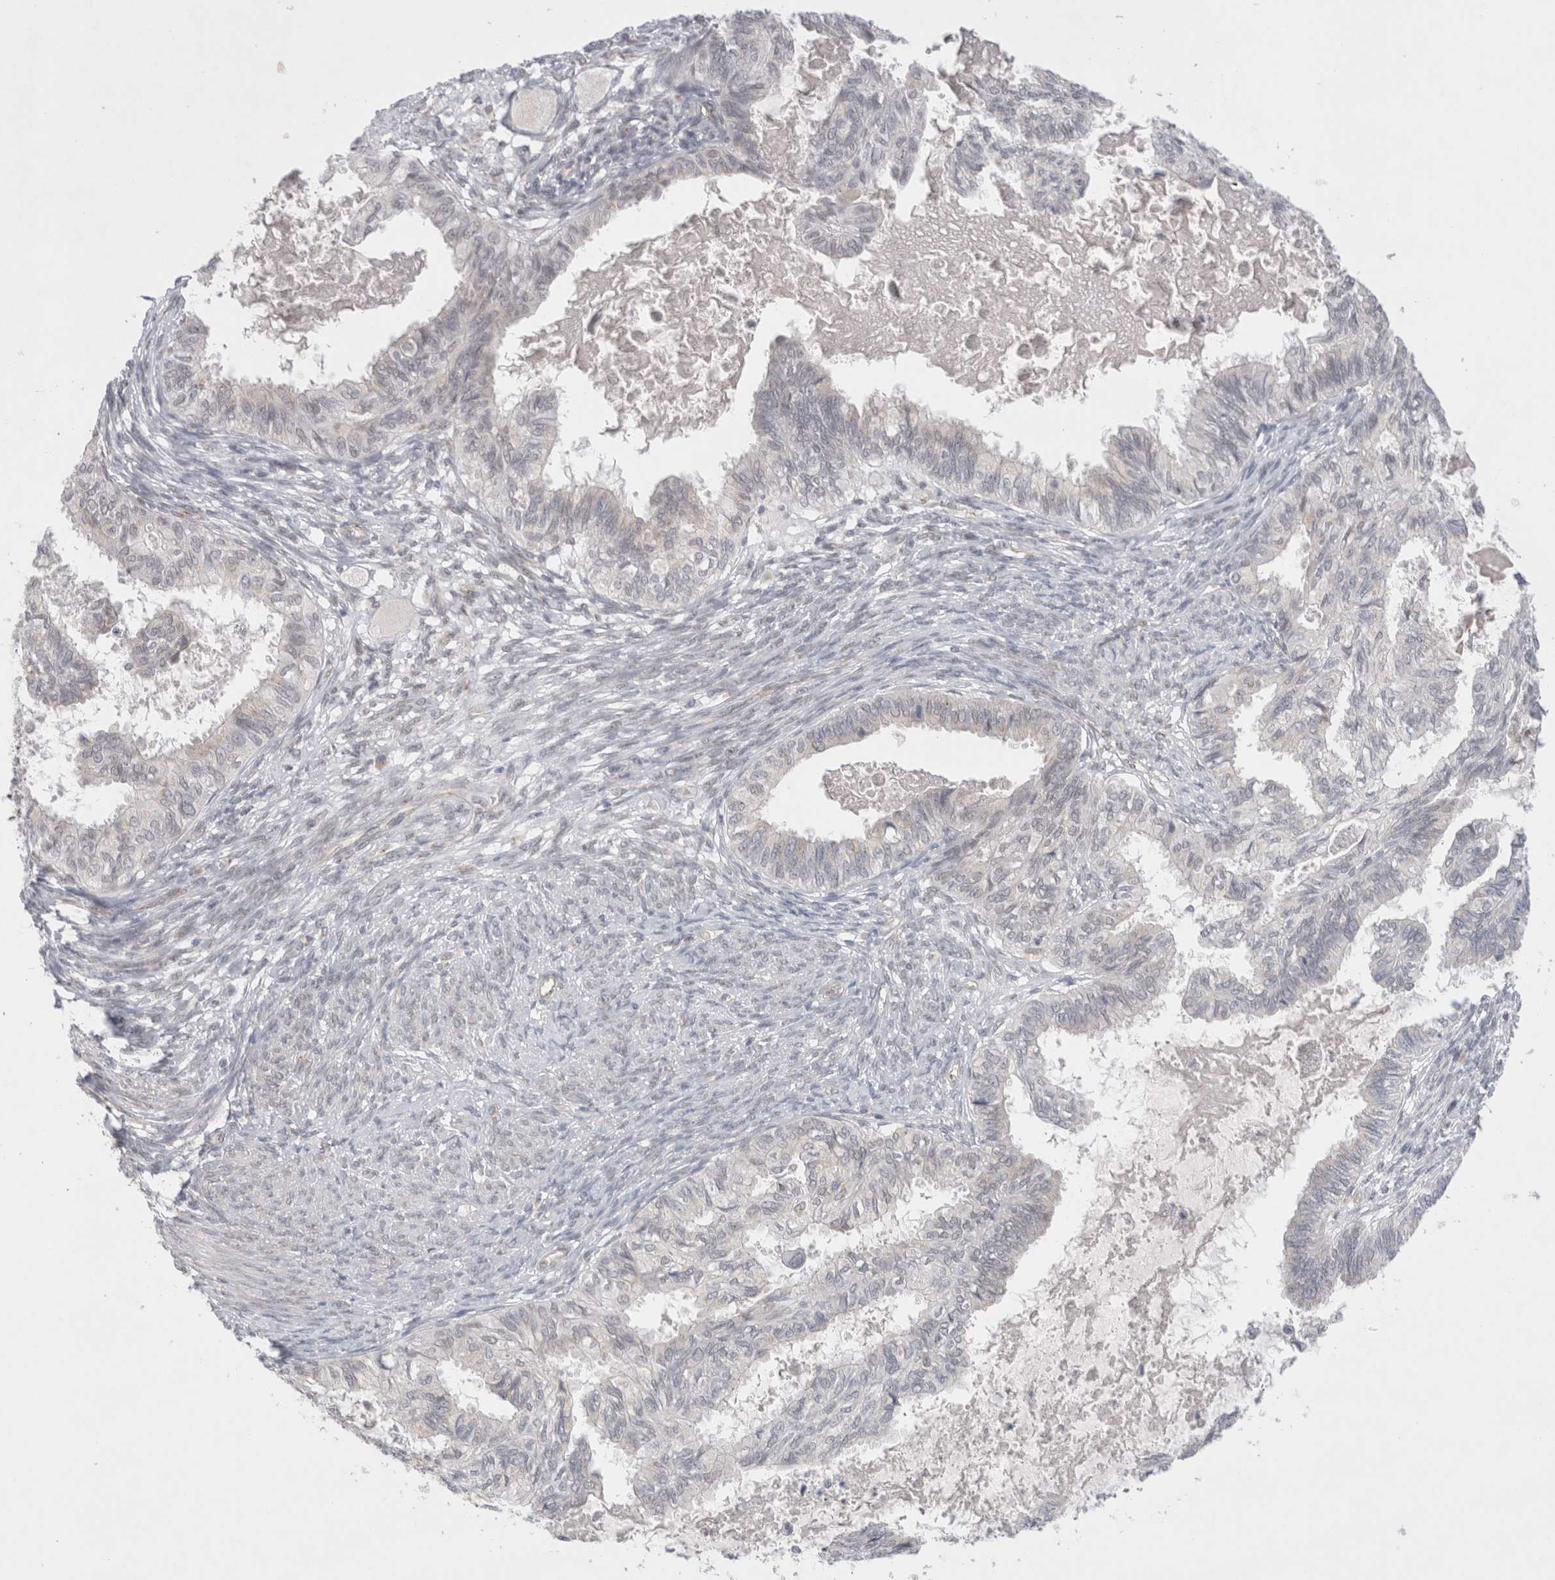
{"staining": {"intensity": "negative", "quantity": "none", "location": "none"}, "tissue": "cervical cancer", "cell_type": "Tumor cells", "image_type": "cancer", "snomed": [{"axis": "morphology", "description": "Normal tissue, NOS"}, {"axis": "morphology", "description": "Adenocarcinoma, NOS"}, {"axis": "topography", "description": "Cervix"}, {"axis": "topography", "description": "Endometrium"}], "caption": "Immunohistochemical staining of human adenocarcinoma (cervical) reveals no significant expression in tumor cells.", "gene": "BICD2", "patient": {"sex": "female", "age": 86}}